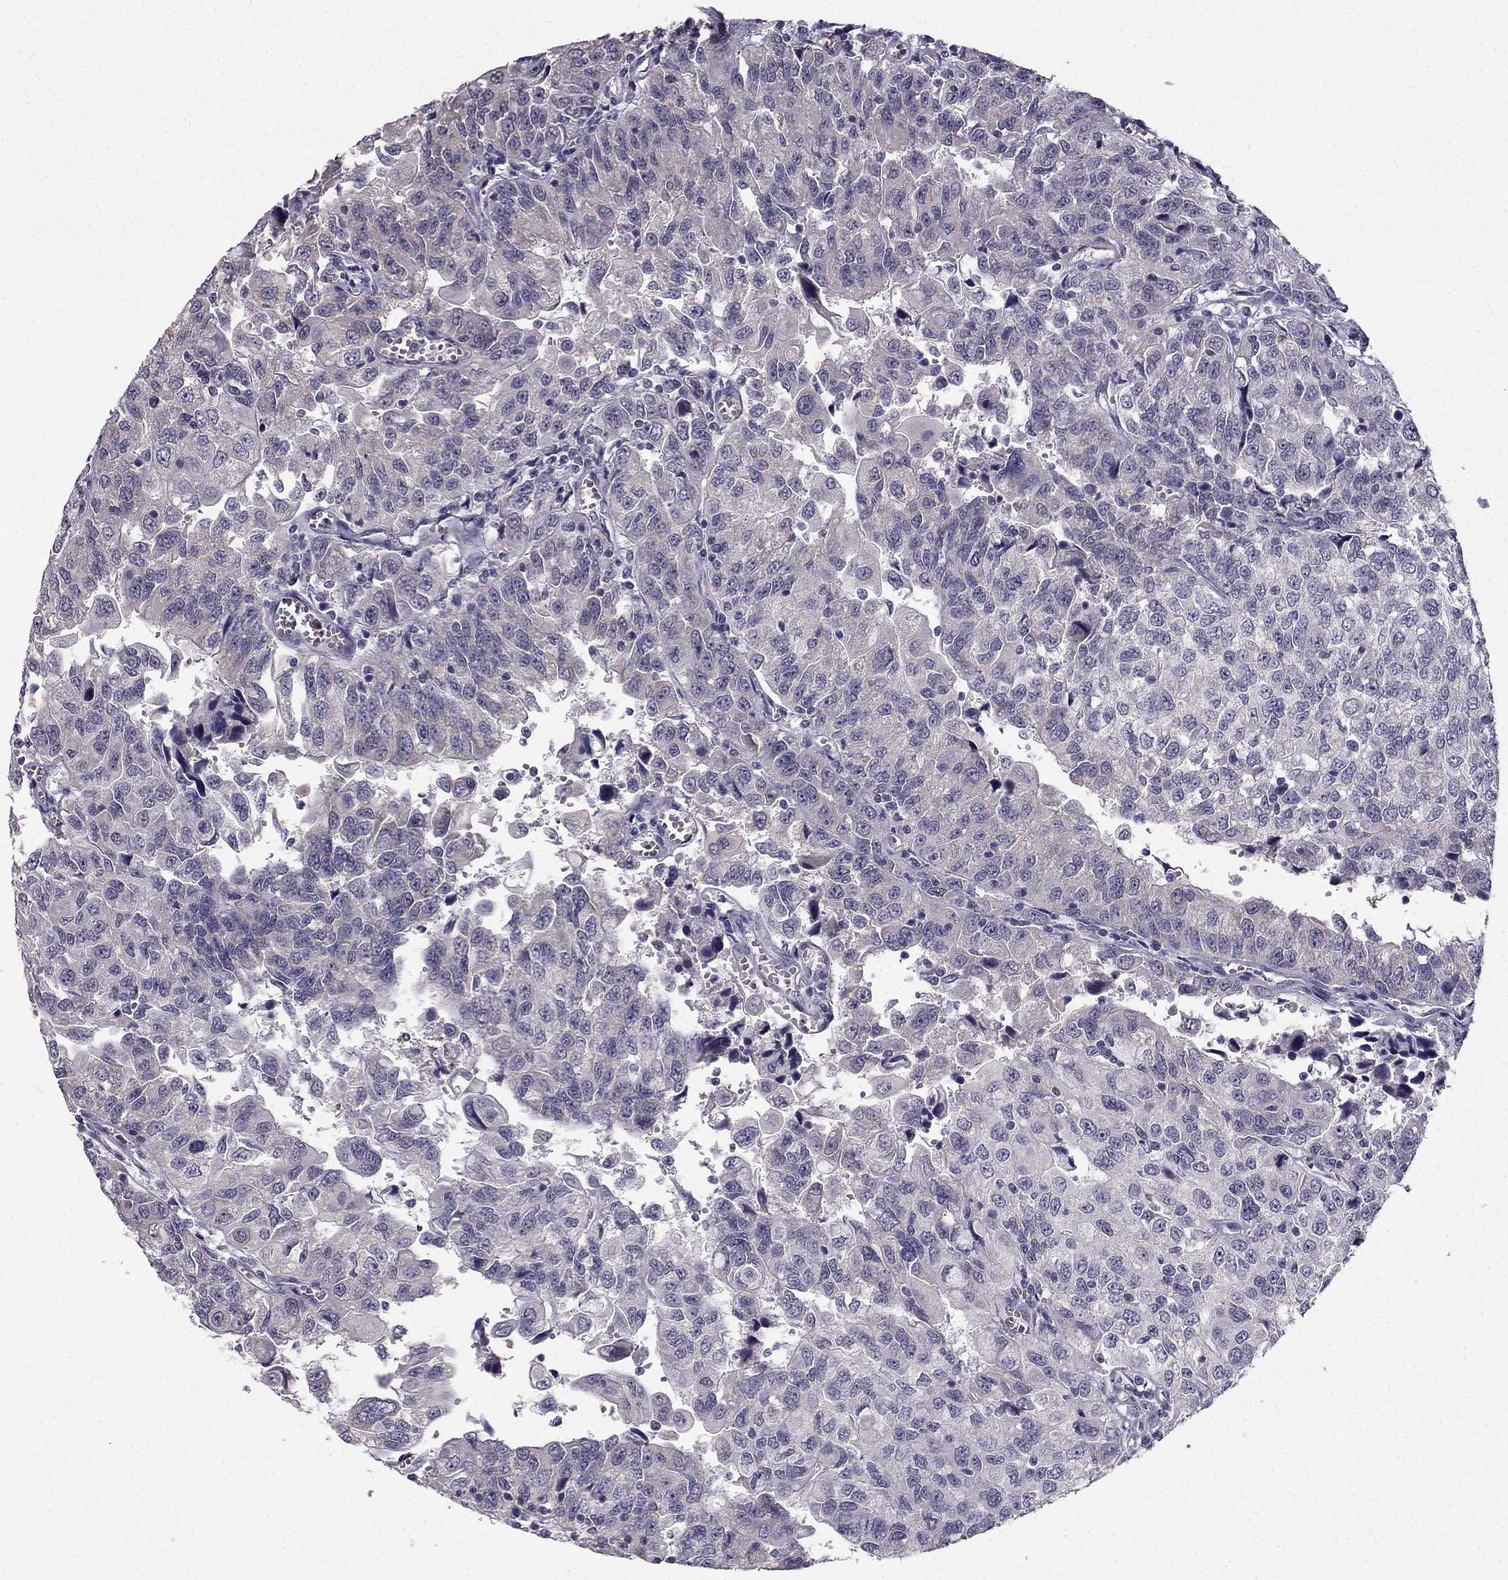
{"staining": {"intensity": "weak", "quantity": "<25%", "location": "cytoplasmic/membranous"}, "tissue": "urothelial cancer", "cell_type": "Tumor cells", "image_type": "cancer", "snomed": [{"axis": "morphology", "description": "Urothelial carcinoma, NOS"}, {"axis": "morphology", "description": "Urothelial carcinoma, High grade"}, {"axis": "topography", "description": "Urinary bladder"}], "caption": "This is an immunohistochemistry image of urothelial carcinoma (high-grade). There is no staining in tumor cells.", "gene": "TSPYL5", "patient": {"sex": "female", "age": 73}}